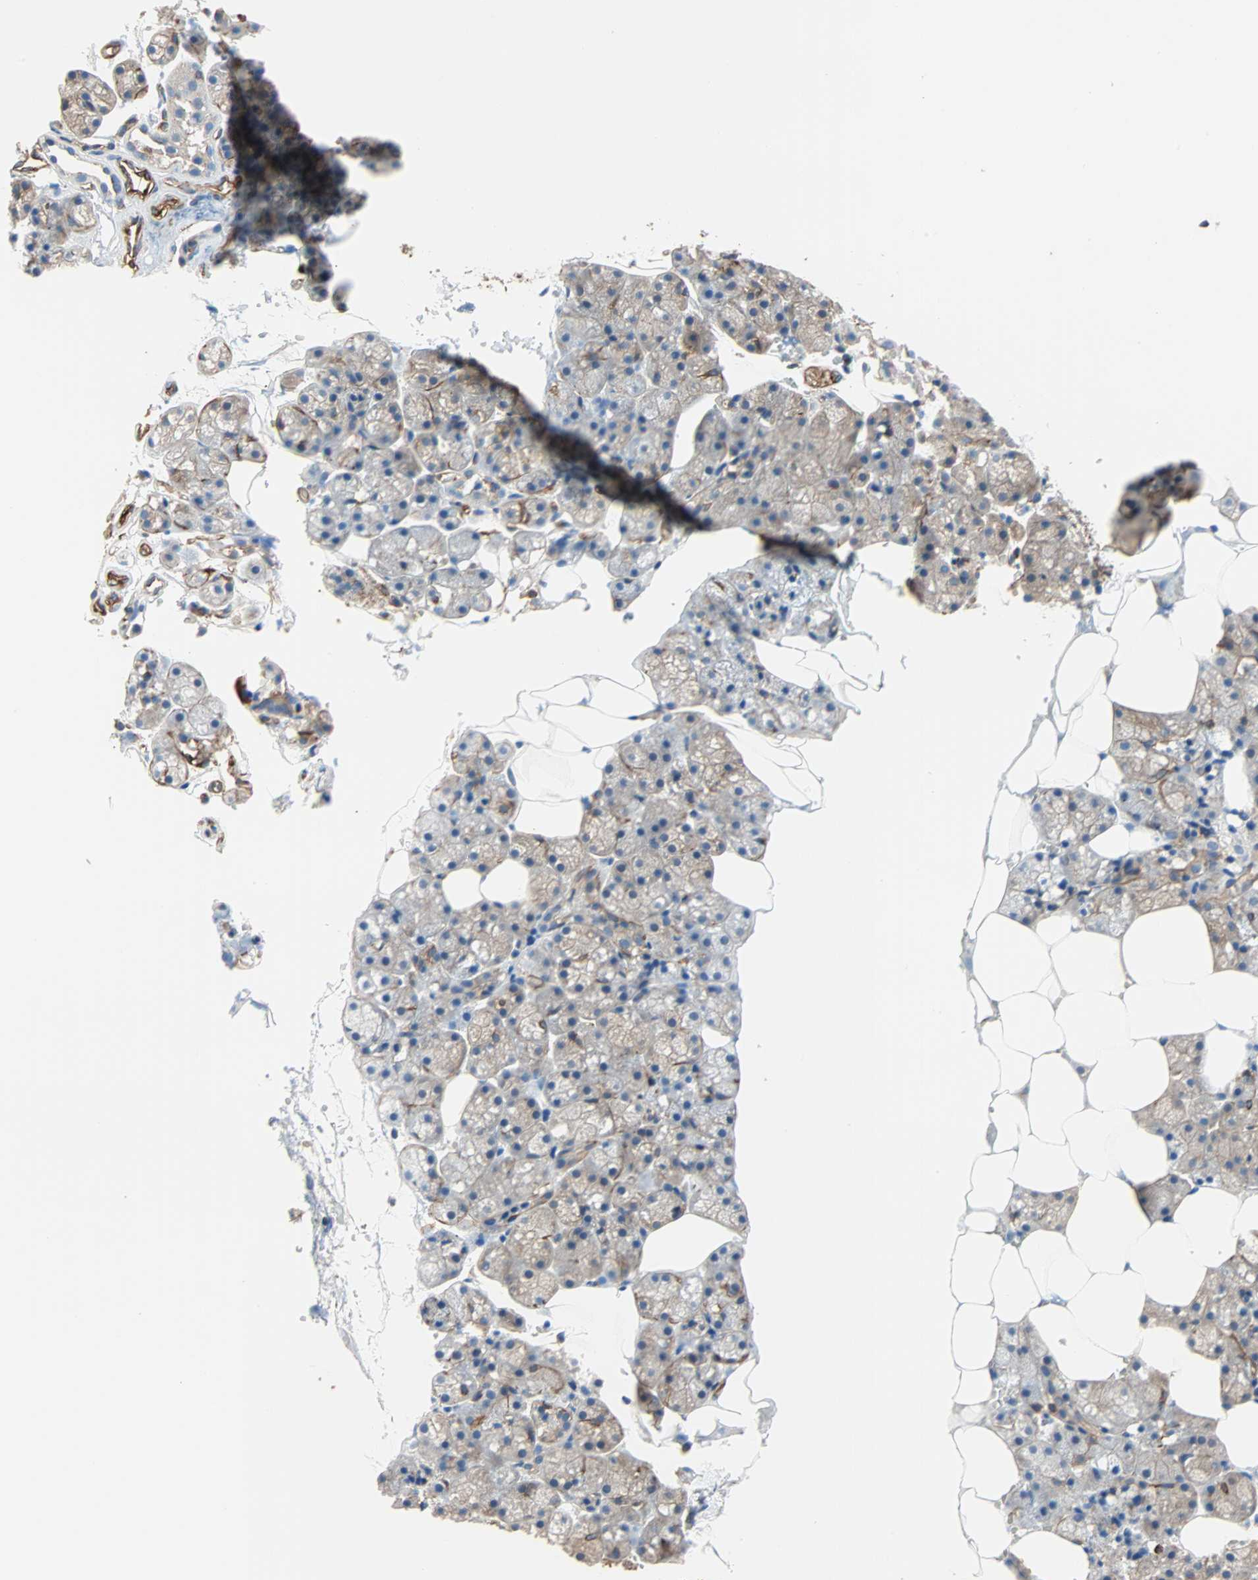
{"staining": {"intensity": "moderate", "quantity": ">75%", "location": "cytoplasmic/membranous"}, "tissue": "salivary gland", "cell_type": "Glandular cells", "image_type": "normal", "snomed": [{"axis": "morphology", "description": "Normal tissue, NOS"}, {"axis": "topography", "description": "Salivary gland"}], "caption": "High-magnification brightfield microscopy of benign salivary gland stained with DAB (3,3'-diaminobenzidine) (brown) and counterstained with hematoxylin (blue). glandular cells exhibit moderate cytoplasmic/membranous staining is present in about>75% of cells.", "gene": "GALNT10", "patient": {"sex": "male", "age": 62}}